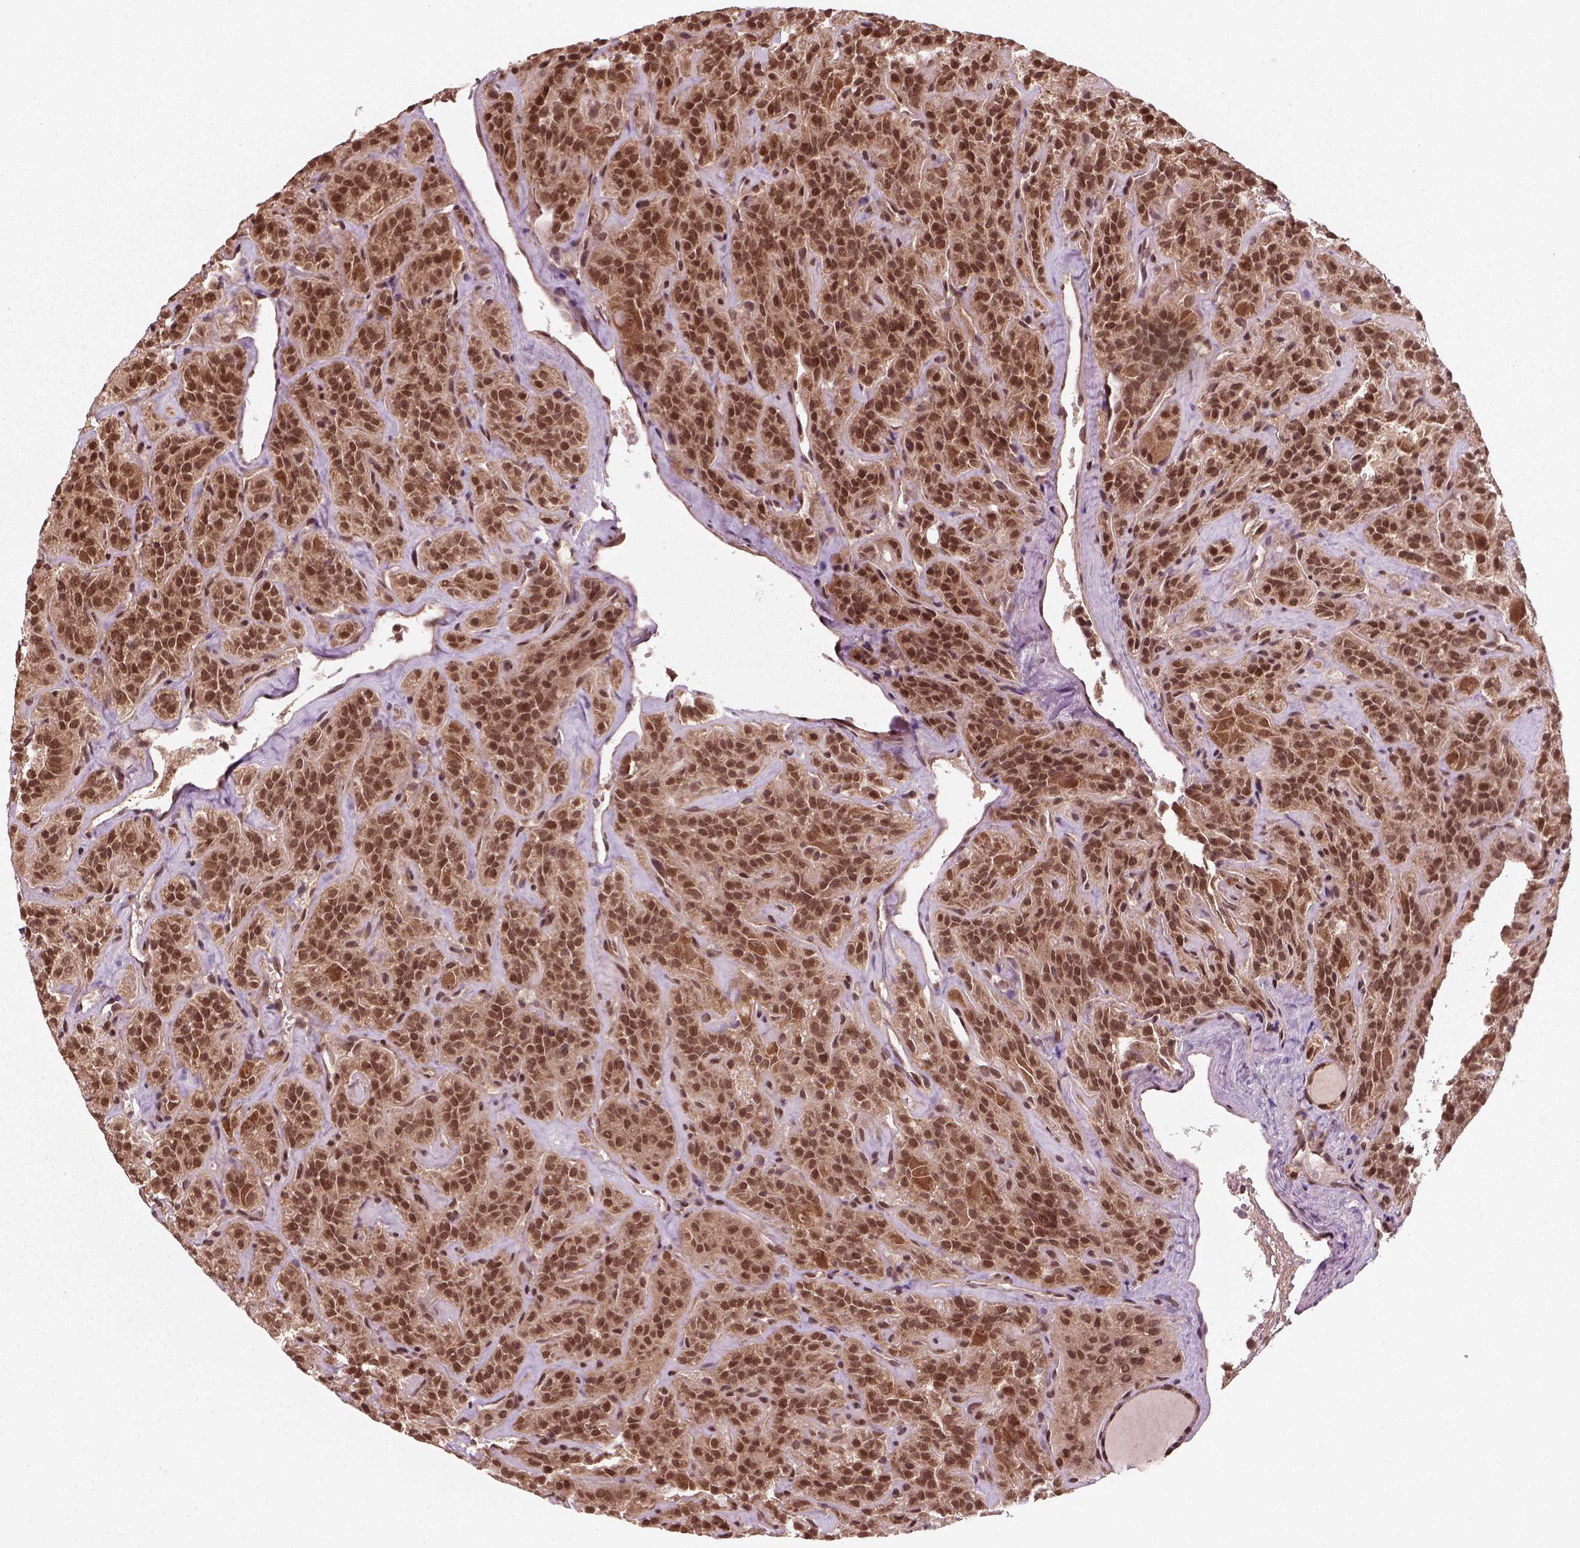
{"staining": {"intensity": "strong", "quantity": ">75%", "location": "cytoplasmic/membranous,nuclear"}, "tissue": "thyroid cancer", "cell_type": "Tumor cells", "image_type": "cancer", "snomed": [{"axis": "morphology", "description": "Papillary adenocarcinoma, NOS"}, {"axis": "topography", "description": "Thyroid gland"}], "caption": "Thyroid cancer (papillary adenocarcinoma) tissue demonstrates strong cytoplasmic/membranous and nuclear expression in approximately >75% of tumor cells", "gene": "NUDT9", "patient": {"sex": "female", "age": 45}}